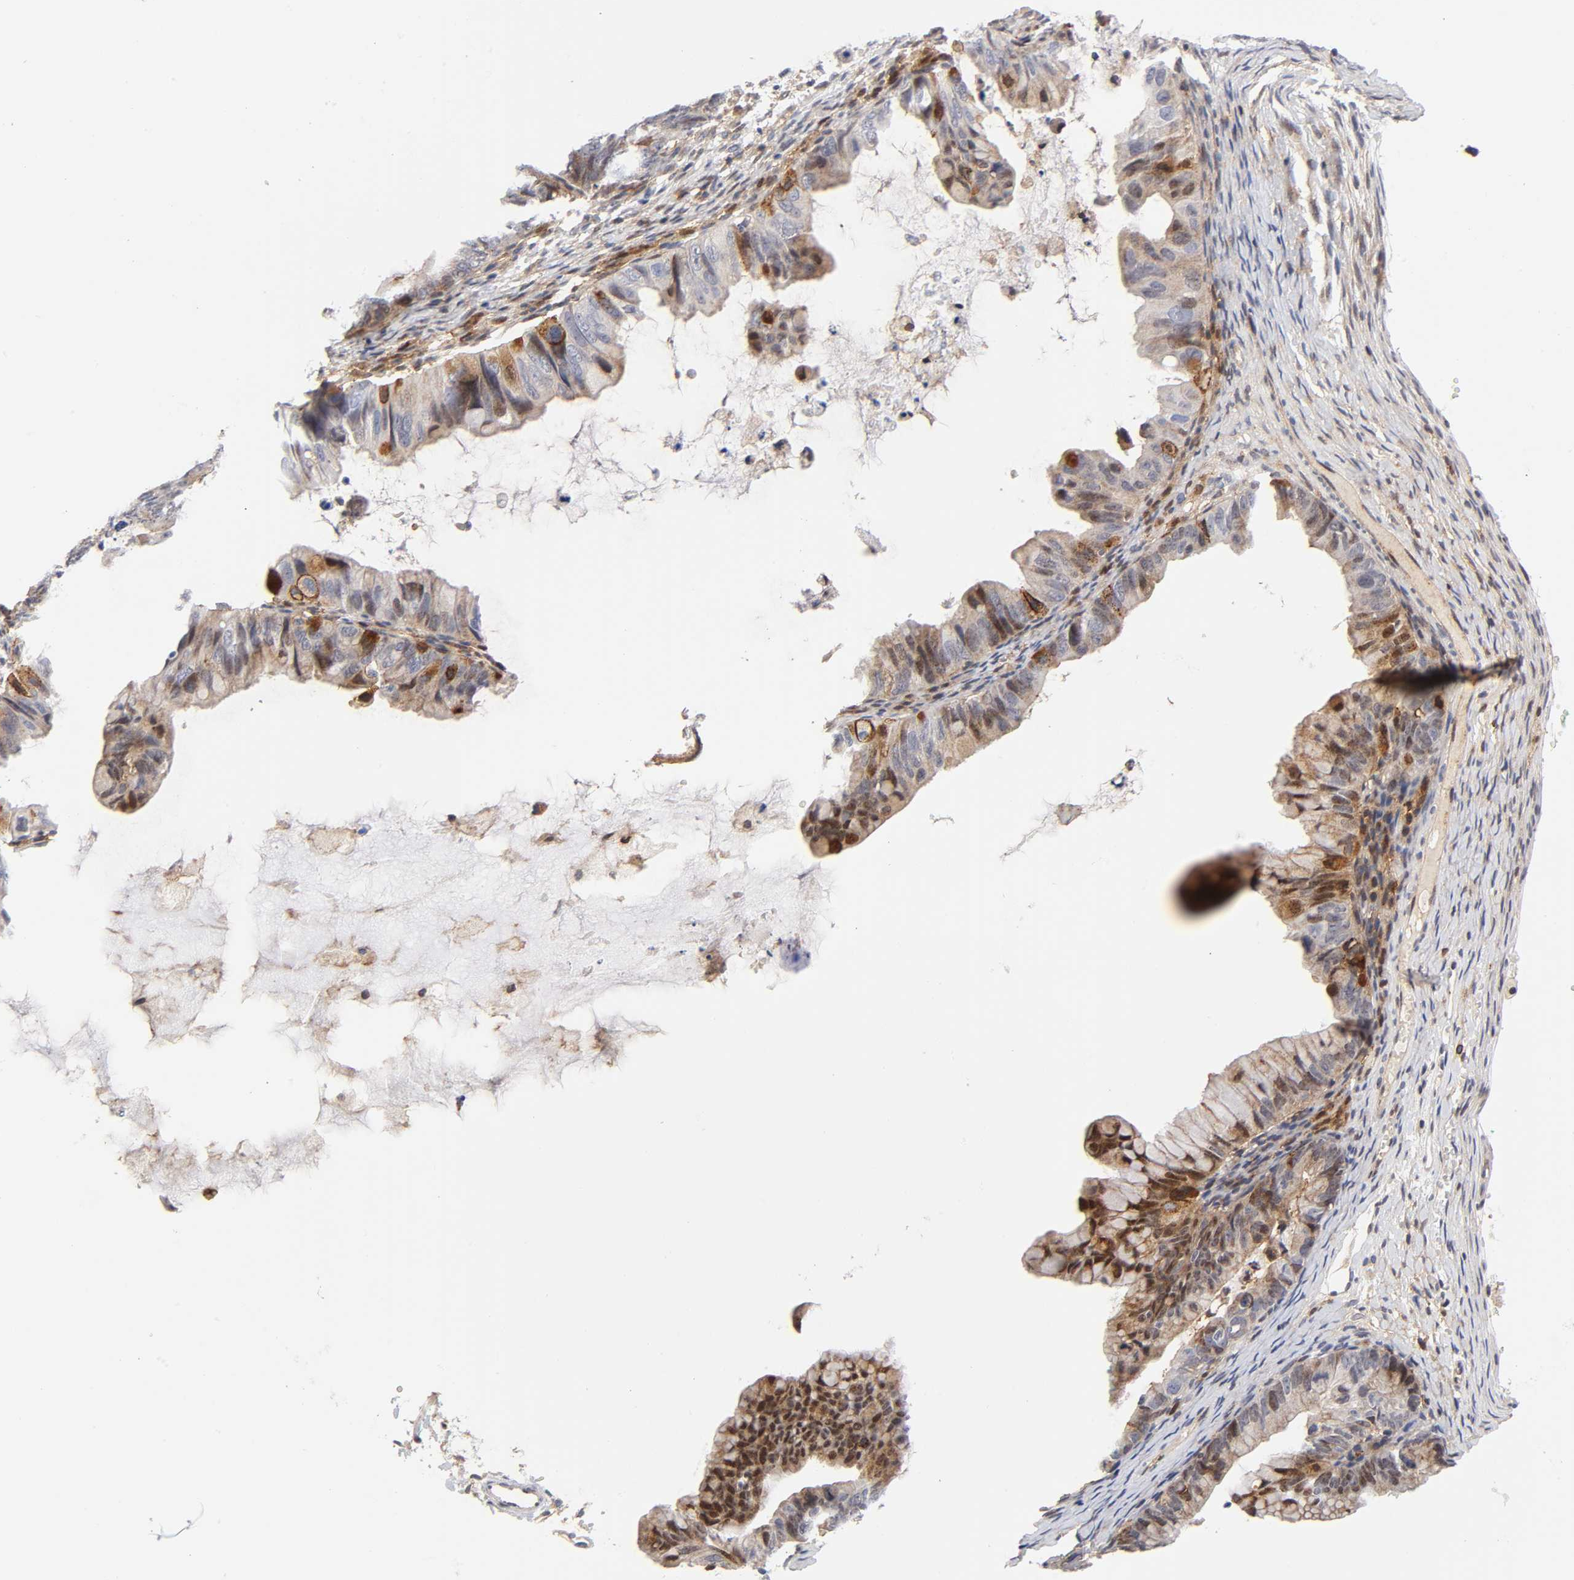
{"staining": {"intensity": "moderate", "quantity": "25%-75%", "location": "cytoplasmic/membranous"}, "tissue": "ovarian cancer", "cell_type": "Tumor cells", "image_type": "cancer", "snomed": [{"axis": "morphology", "description": "Cystadenocarcinoma, mucinous, NOS"}, {"axis": "topography", "description": "Ovary"}], "caption": "Tumor cells display moderate cytoplasmic/membranous expression in about 25%-75% of cells in mucinous cystadenocarcinoma (ovarian). The protein of interest is shown in brown color, while the nuclei are stained blue.", "gene": "ANXA7", "patient": {"sex": "female", "age": 36}}